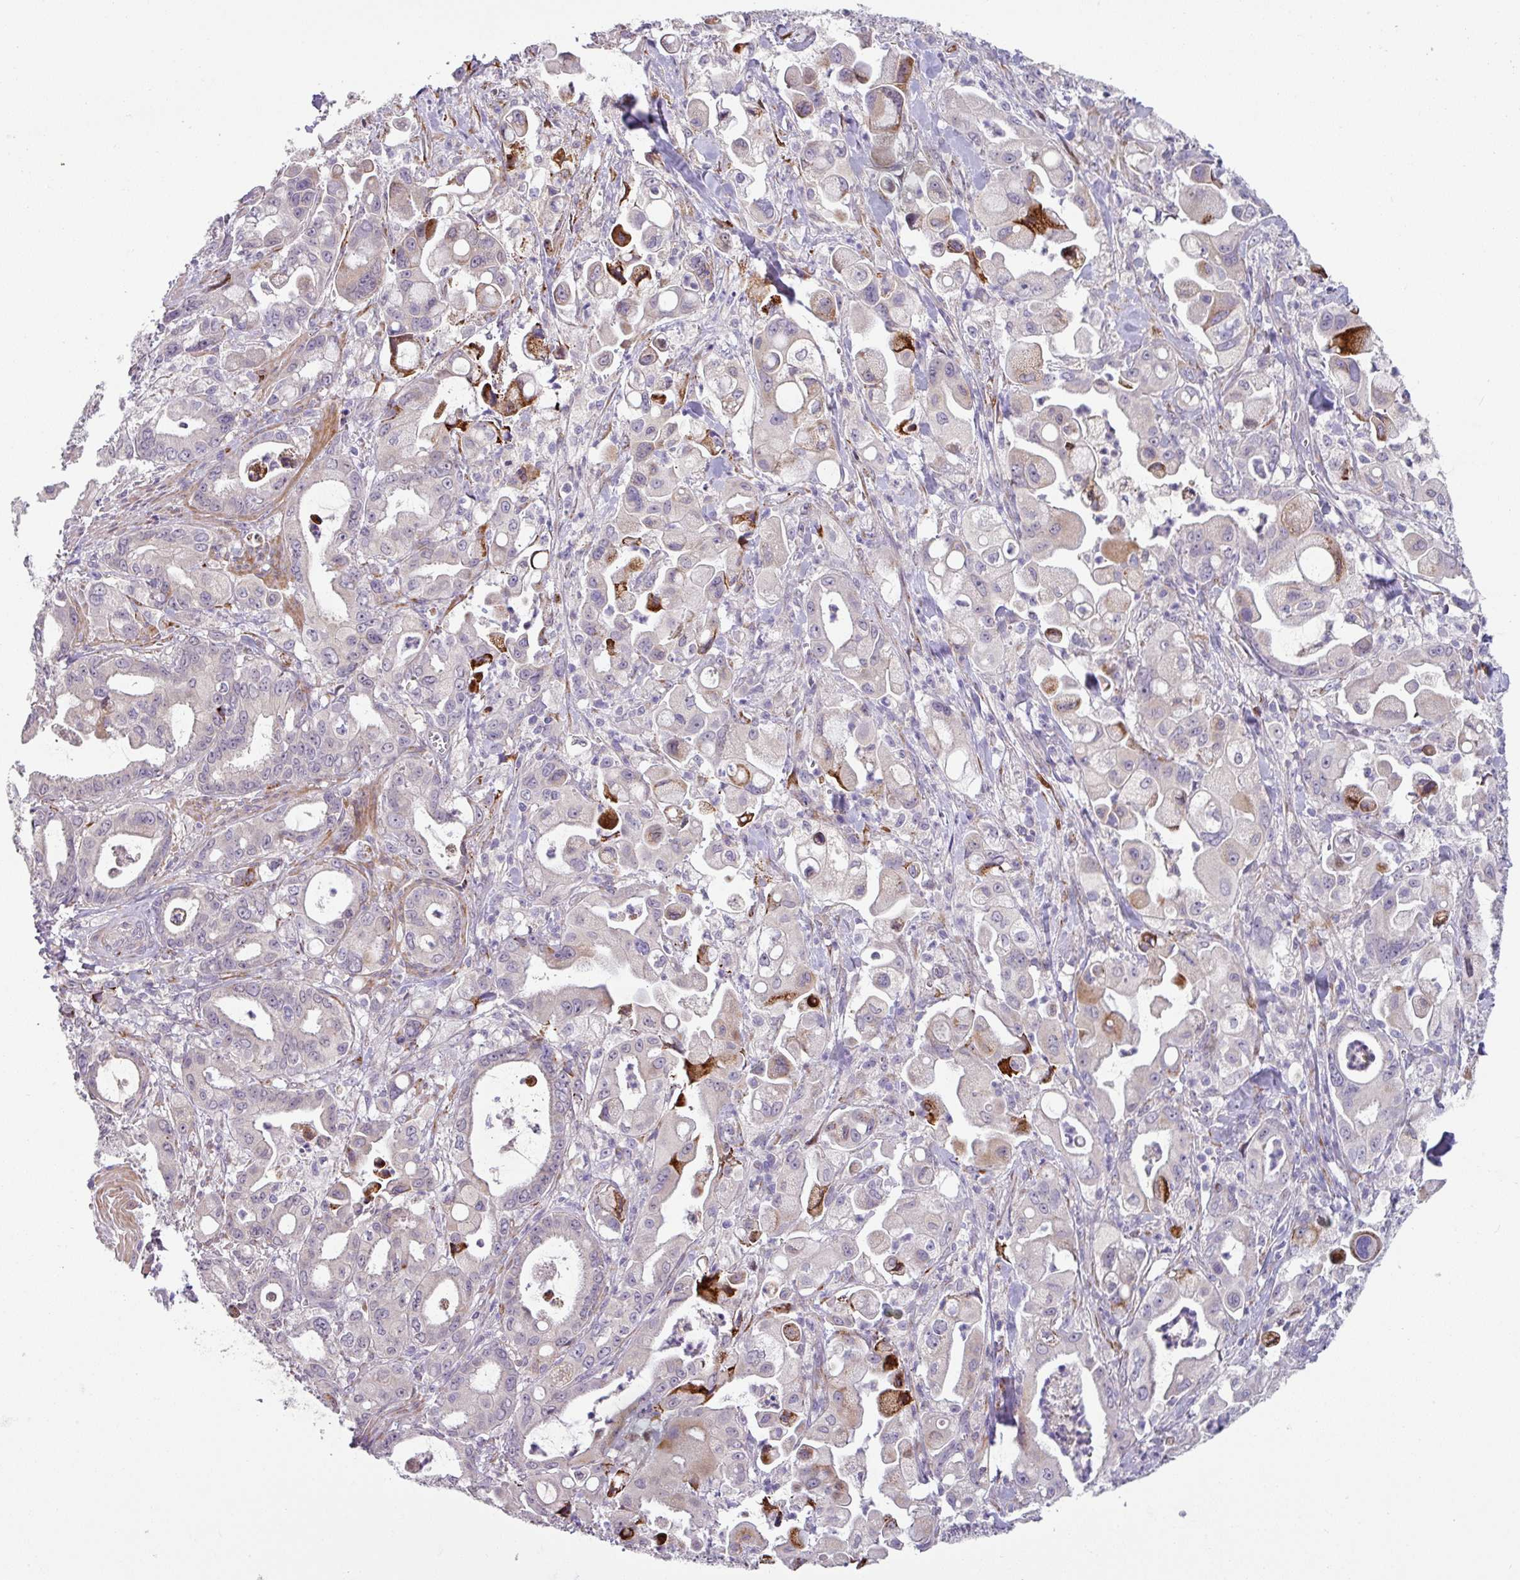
{"staining": {"intensity": "negative", "quantity": "none", "location": "none"}, "tissue": "pancreatic cancer", "cell_type": "Tumor cells", "image_type": "cancer", "snomed": [{"axis": "morphology", "description": "Adenocarcinoma, NOS"}, {"axis": "topography", "description": "Pancreas"}], "caption": "Immunohistochemistry (IHC) photomicrograph of neoplastic tissue: human pancreatic cancer stained with DAB (3,3'-diaminobenzidine) shows no significant protein positivity in tumor cells.", "gene": "KLHL3", "patient": {"sex": "male", "age": 68}}